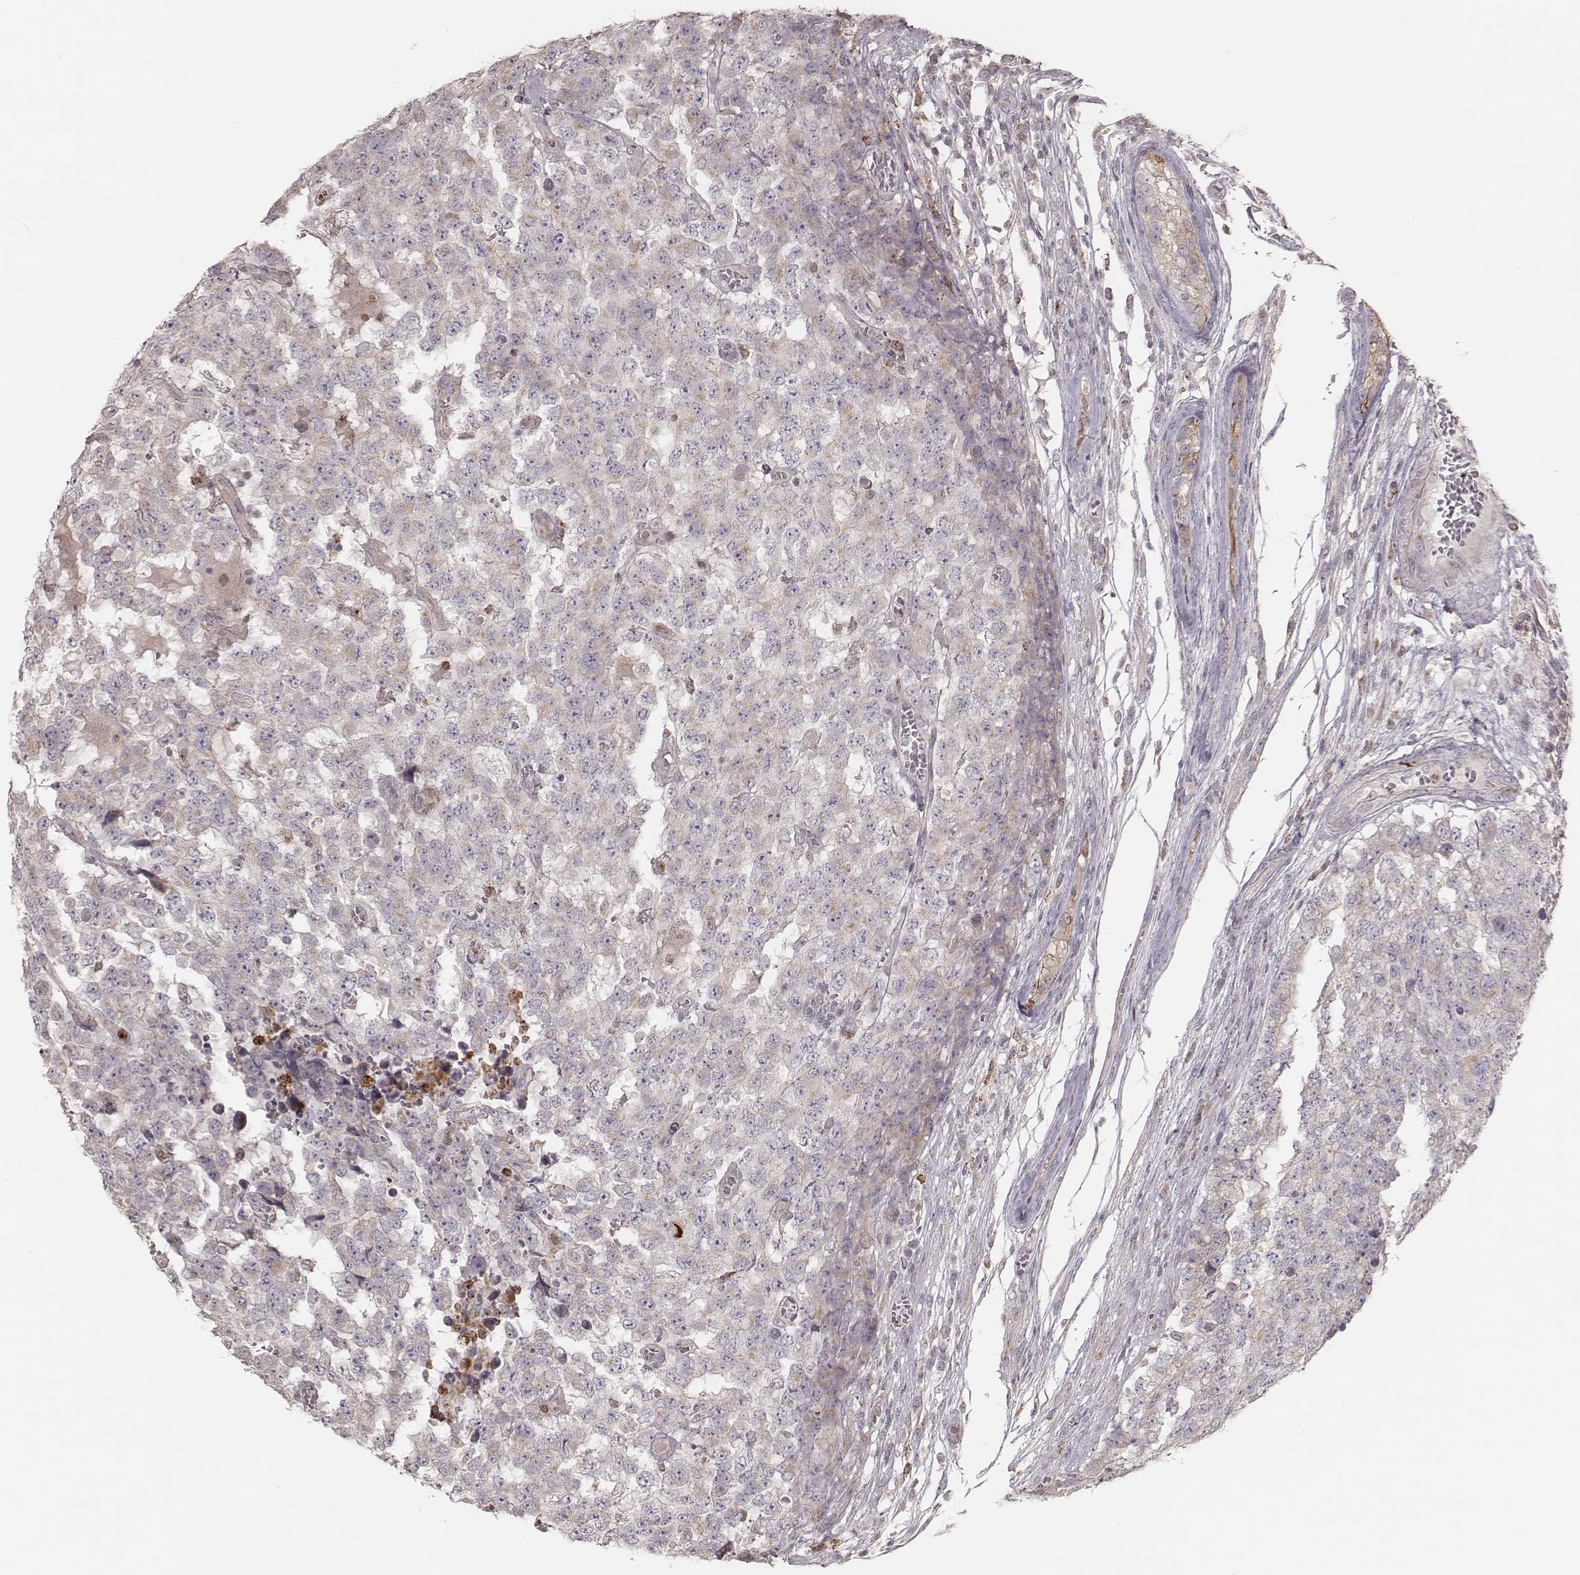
{"staining": {"intensity": "weak", "quantity": ">75%", "location": "cytoplasmic/membranous"}, "tissue": "testis cancer", "cell_type": "Tumor cells", "image_type": "cancer", "snomed": [{"axis": "morphology", "description": "Carcinoma, Embryonal, NOS"}, {"axis": "topography", "description": "Testis"}], "caption": "Protein analysis of testis cancer (embryonal carcinoma) tissue demonstrates weak cytoplasmic/membranous expression in about >75% of tumor cells.", "gene": "ABCA7", "patient": {"sex": "male", "age": 23}}